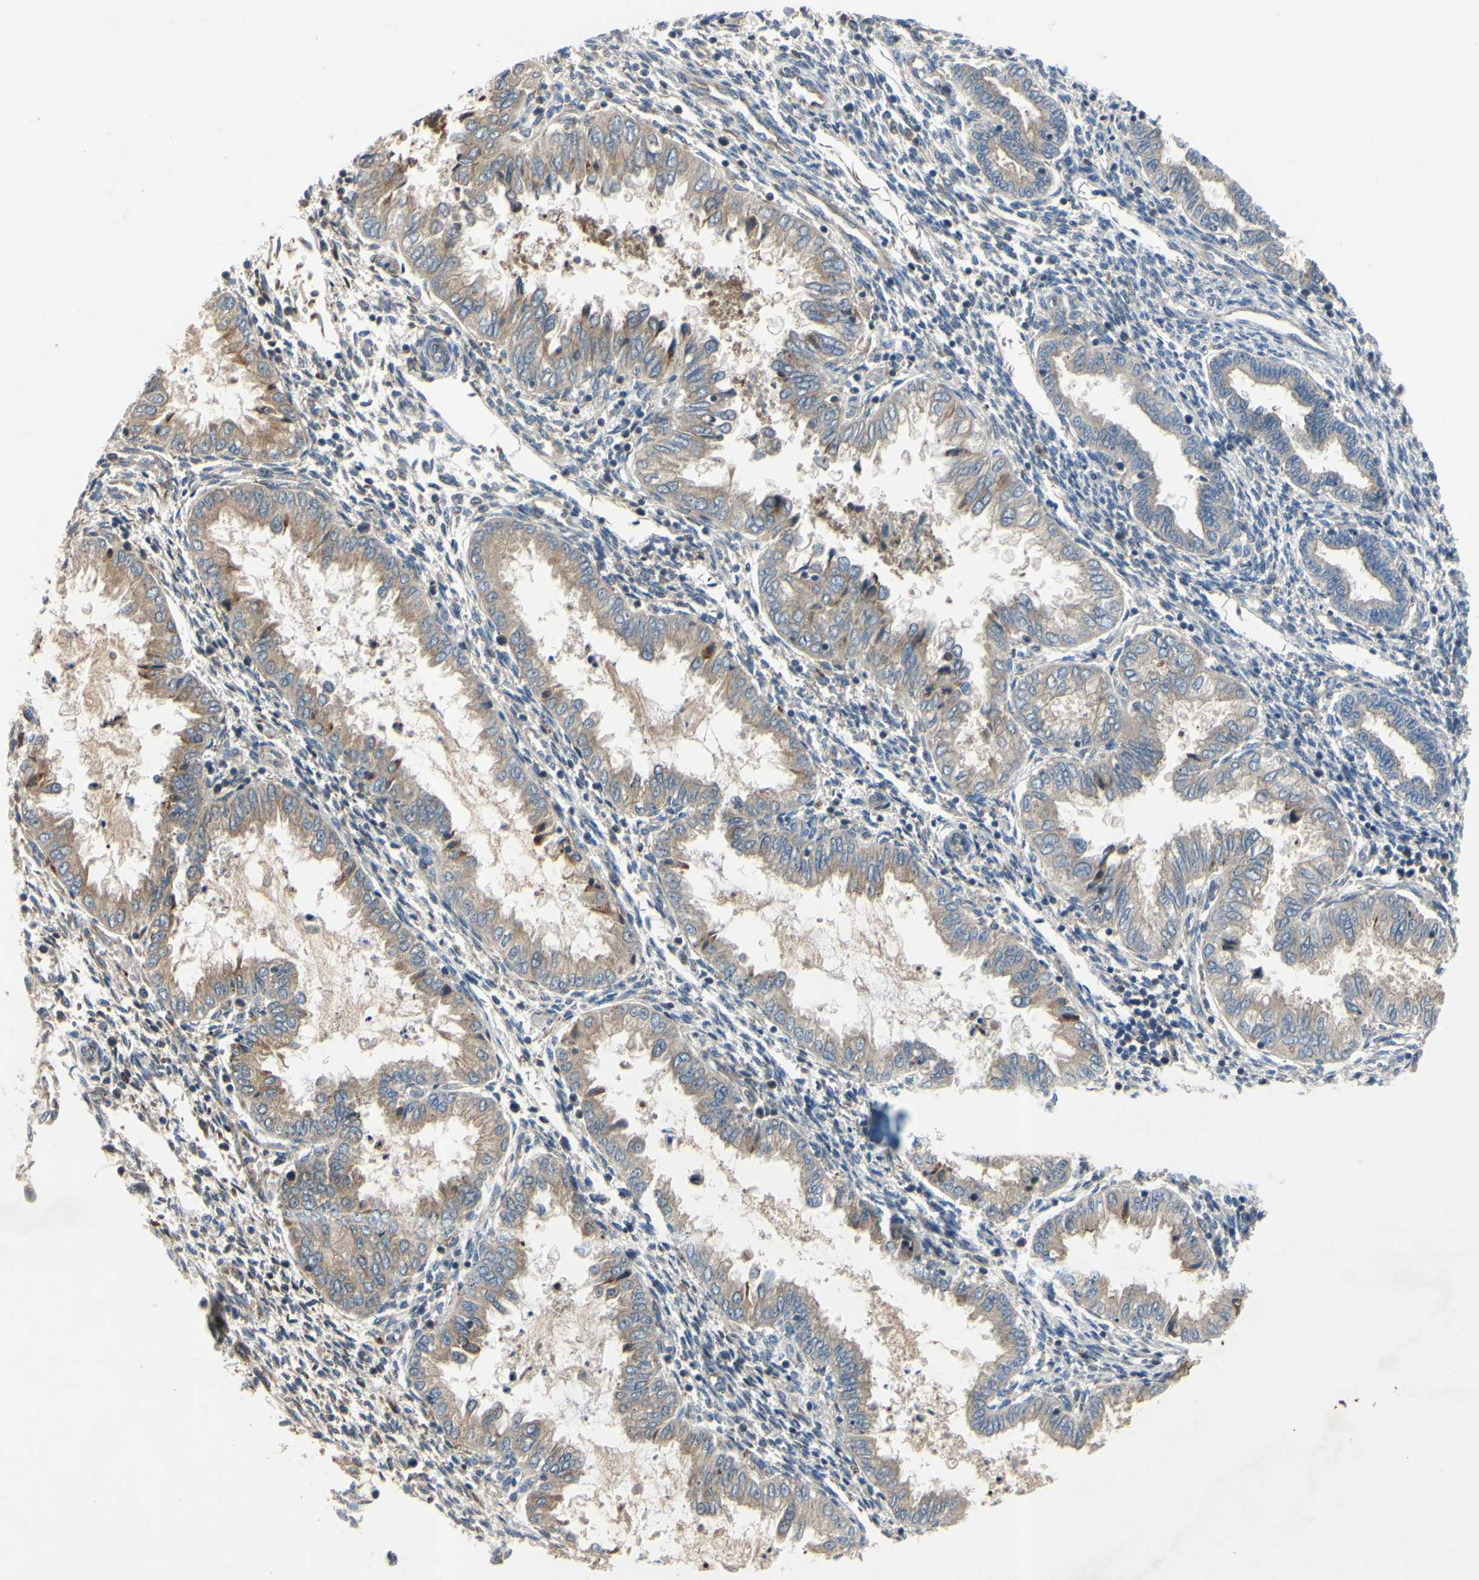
{"staining": {"intensity": "weak", "quantity": "25%-75%", "location": "cytoplasmic/membranous"}, "tissue": "endometrium", "cell_type": "Cells in endometrial stroma", "image_type": "normal", "snomed": [{"axis": "morphology", "description": "Normal tissue, NOS"}, {"axis": "topography", "description": "Endometrium"}], "caption": "Weak cytoplasmic/membranous protein positivity is identified in approximately 25%-75% of cells in endometrial stroma in endometrium.", "gene": "XIAP", "patient": {"sex": "female", "age": 33}}